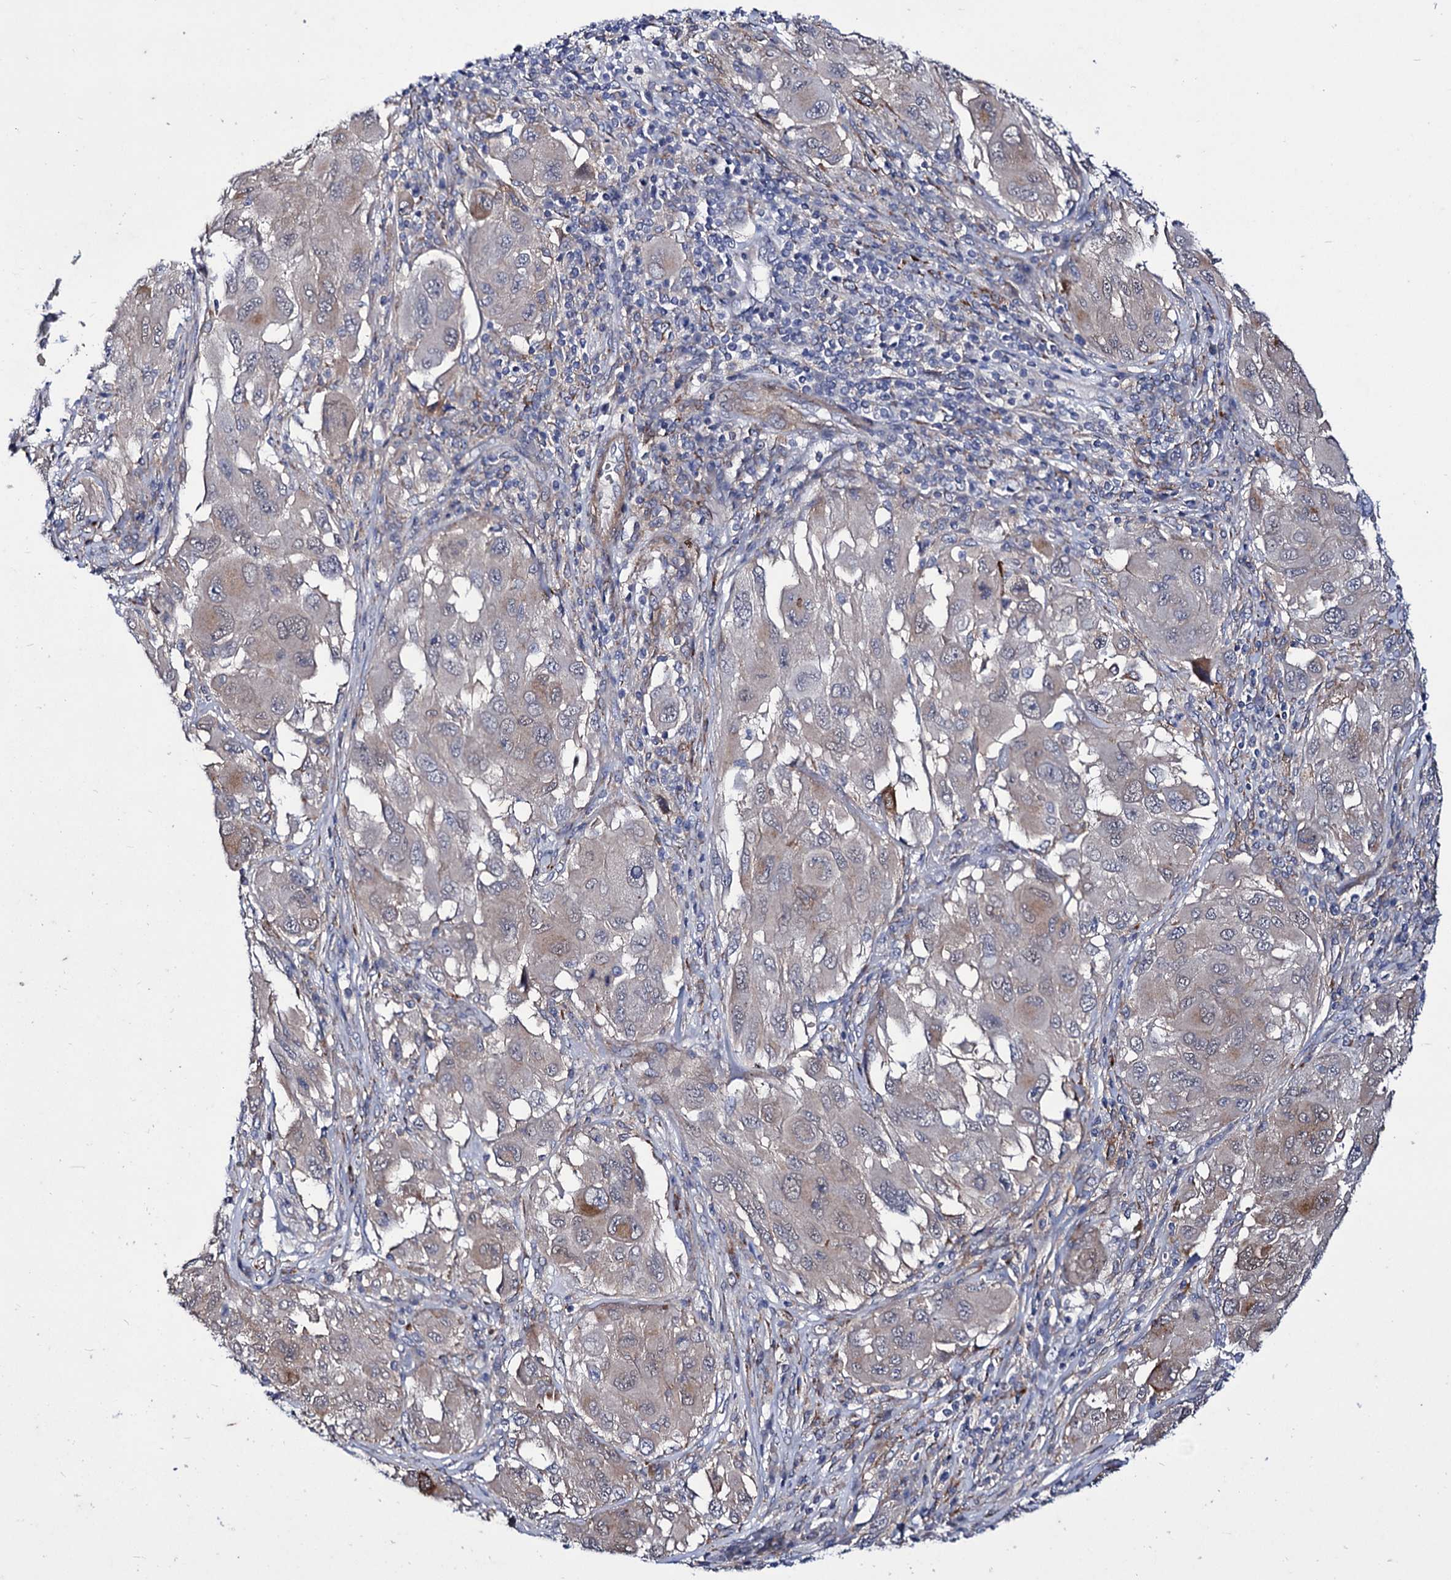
{"staining": {"intensity": "weak", "quantity": "25%-75%", "location": "cytoplasmic/membranous"}, "tissue": "melanoma", "cell_type": "Tumor cells", "image_type": "cancer", "snomed": [{"axis": "morphology", "description": "Malignant melanoma, NOS"}, {"axis": "topography", "description": "Skin"}], "caption": "Protein staining displays weak cytoplasmic/membranous positivity in about 25%-75% of tumor cells in melanoma. The protein of interest is stained brown, and the nuclei are stained in blue (DAB (3,3'-diaminobenzidine) IHC with brightfield microscopy, high magnification).", "gene": "AXL", "patient": {"sex": "female", "age": 91}}